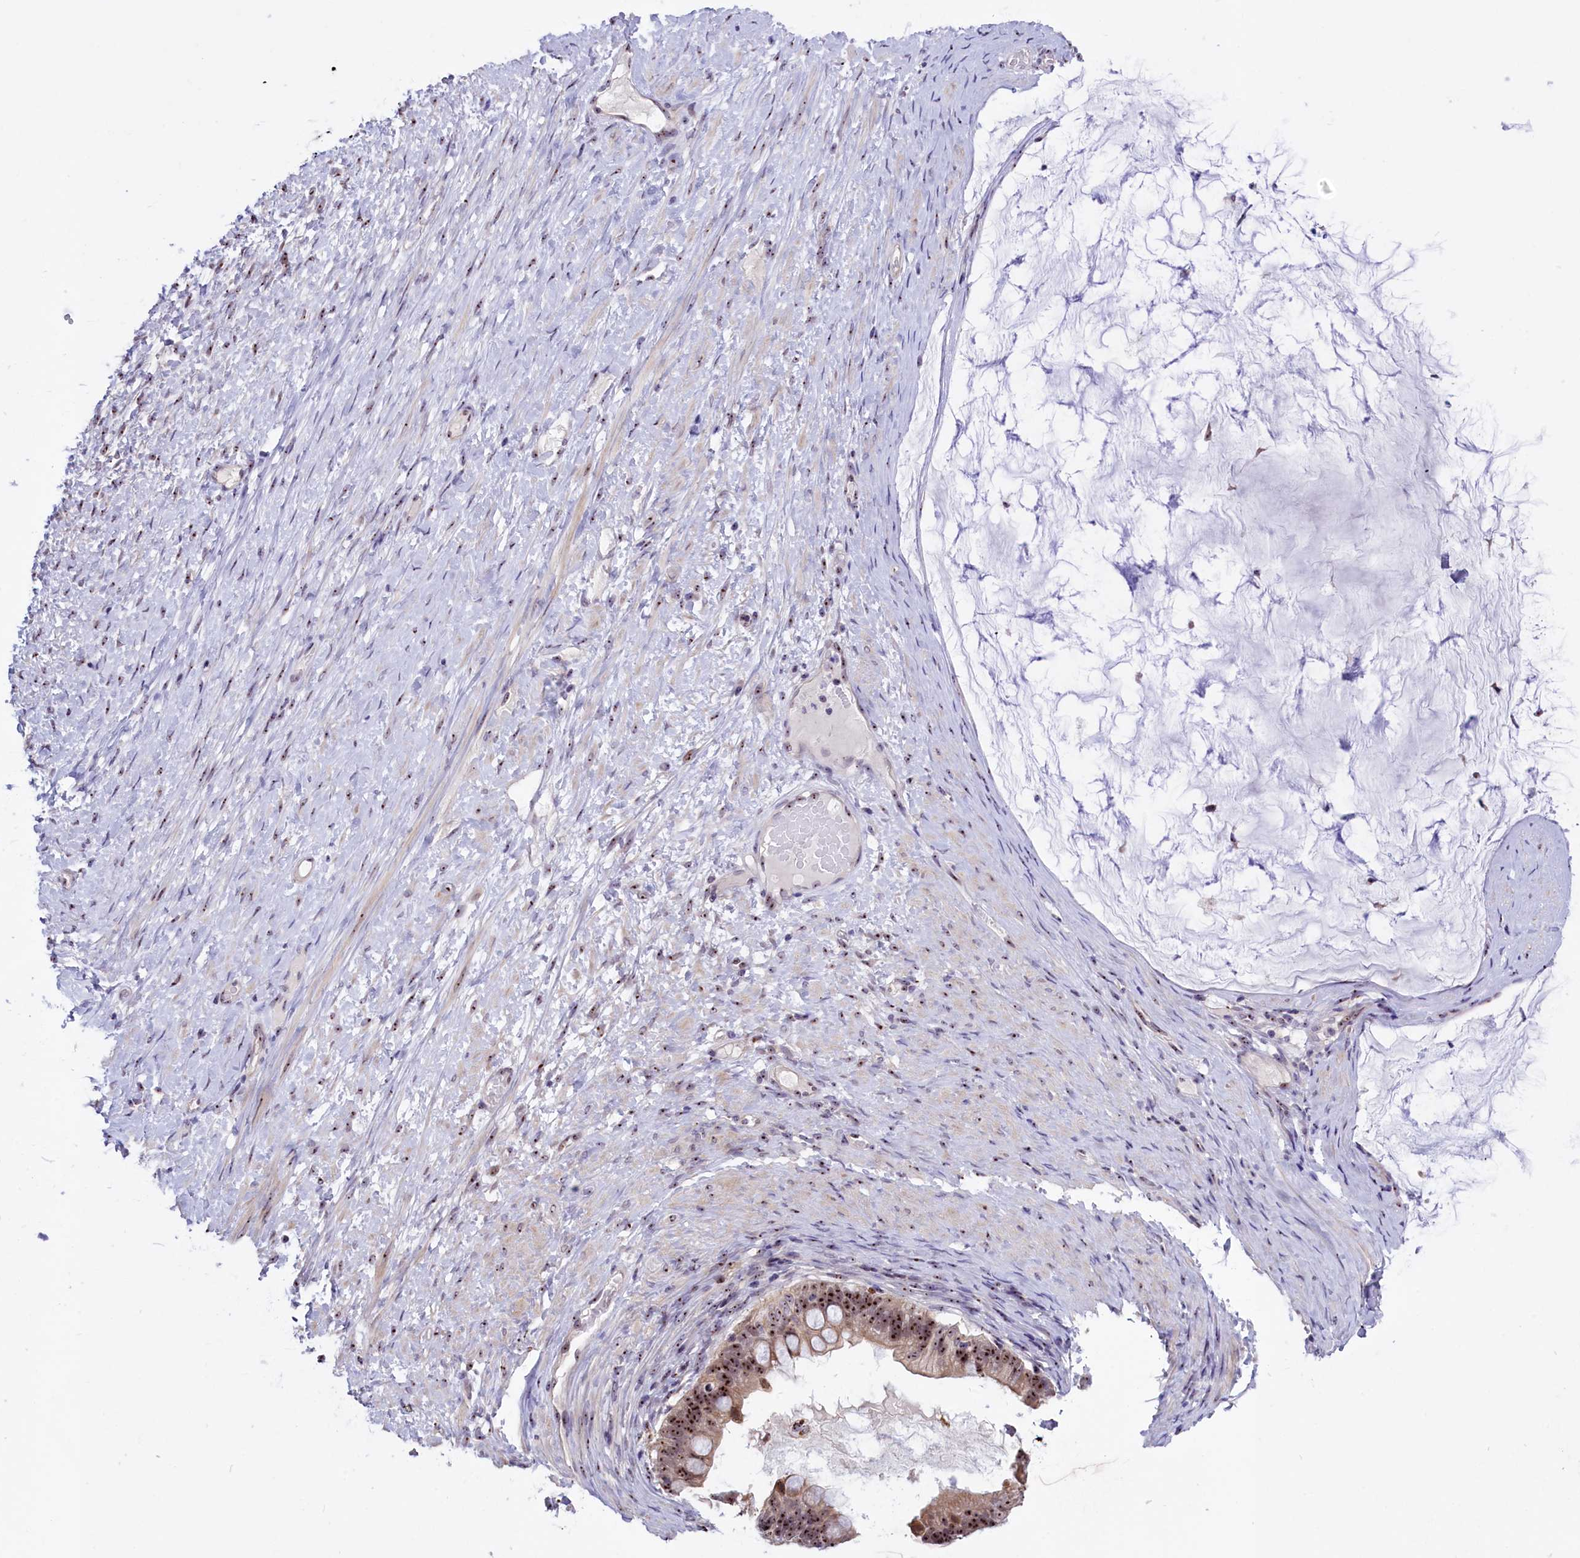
{"staining": {"intensity": "strong", "quantity": ">75%", "location": "nuclear"}, "tissue": "ovarian cancer", "cell_type": "Tumor cells", "image_type": "cancer", "snomed": [{"axis": "morphology", "description": "Cystadenocarcinoma, mucinous, NOS"}, {"axis": "topography", "description": "Ovary"}], "caption": "Ovarian mucinous cystadenocarcinoma stained for a protein shows strong nuclear positivity in tumor cells. (DAB (3,3'-diaminobenzidine) IHC with brightfield microscopy, high magnification).", "gene": "TBL3", "patient": {"sex": "female", "age": 61}}